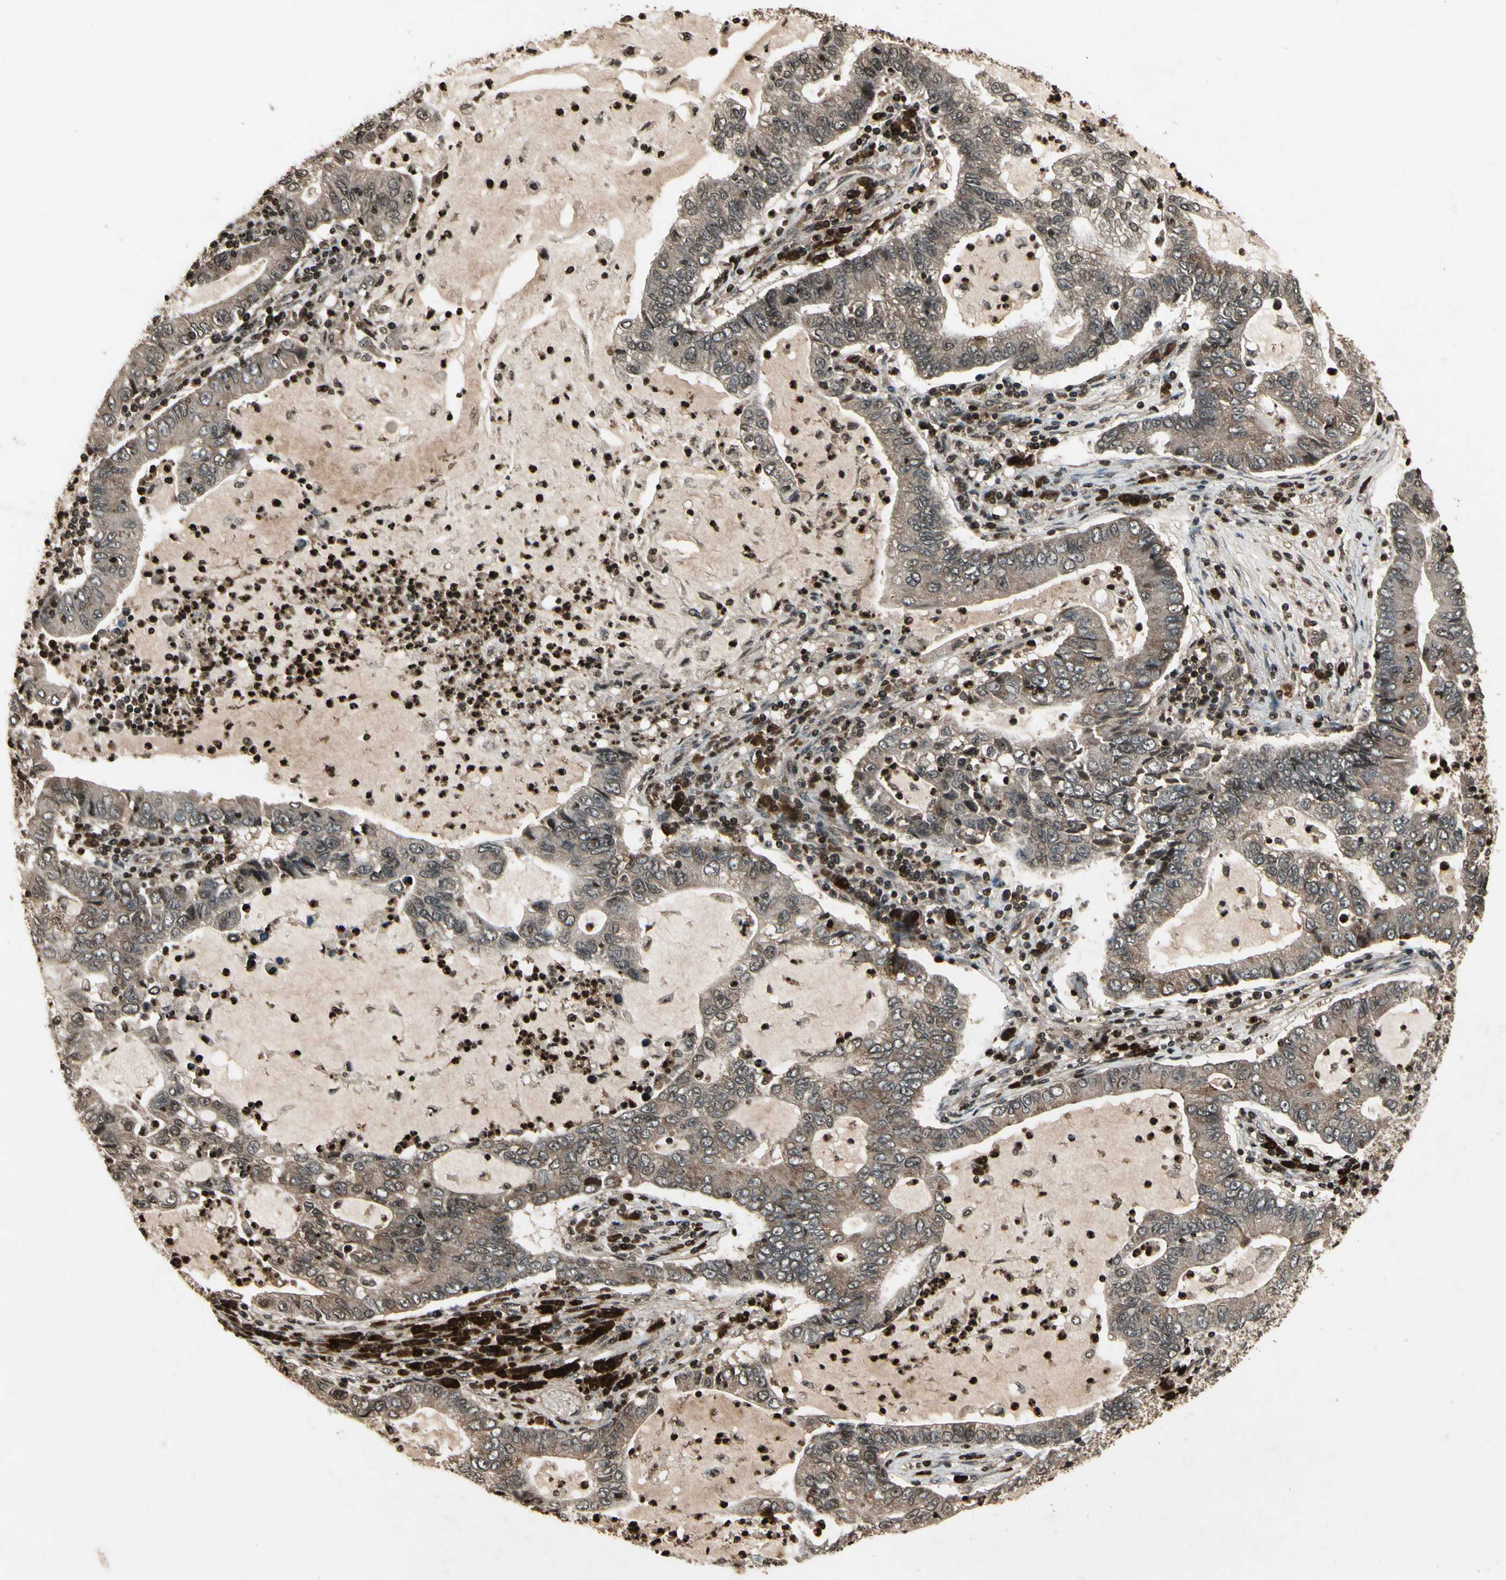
{"staining": {"intensity": "moderate", "quantity": ">75%", "location": "cytoplasmic/membranous"}, "tissue": "lung cancer", "cell_type": "Tumor cells", "image_type": "cancer", "snomed": [{"axis": "morphology", "description": "Adenocarcinoma, NOS"}, {"axis": "topography", "description": "Lung"}], "caption": "Protein expression analysis of lung adenocarcinoma displays moderate cytoplasmic/membranous staining in approximately >75% of tumor cells. (DAB (3,3'-diaminobenzidine) IHC with brightfield microscopy, high magnification).", "gene": "GLRX", "patient": {"sex": "female", "age": 51}}